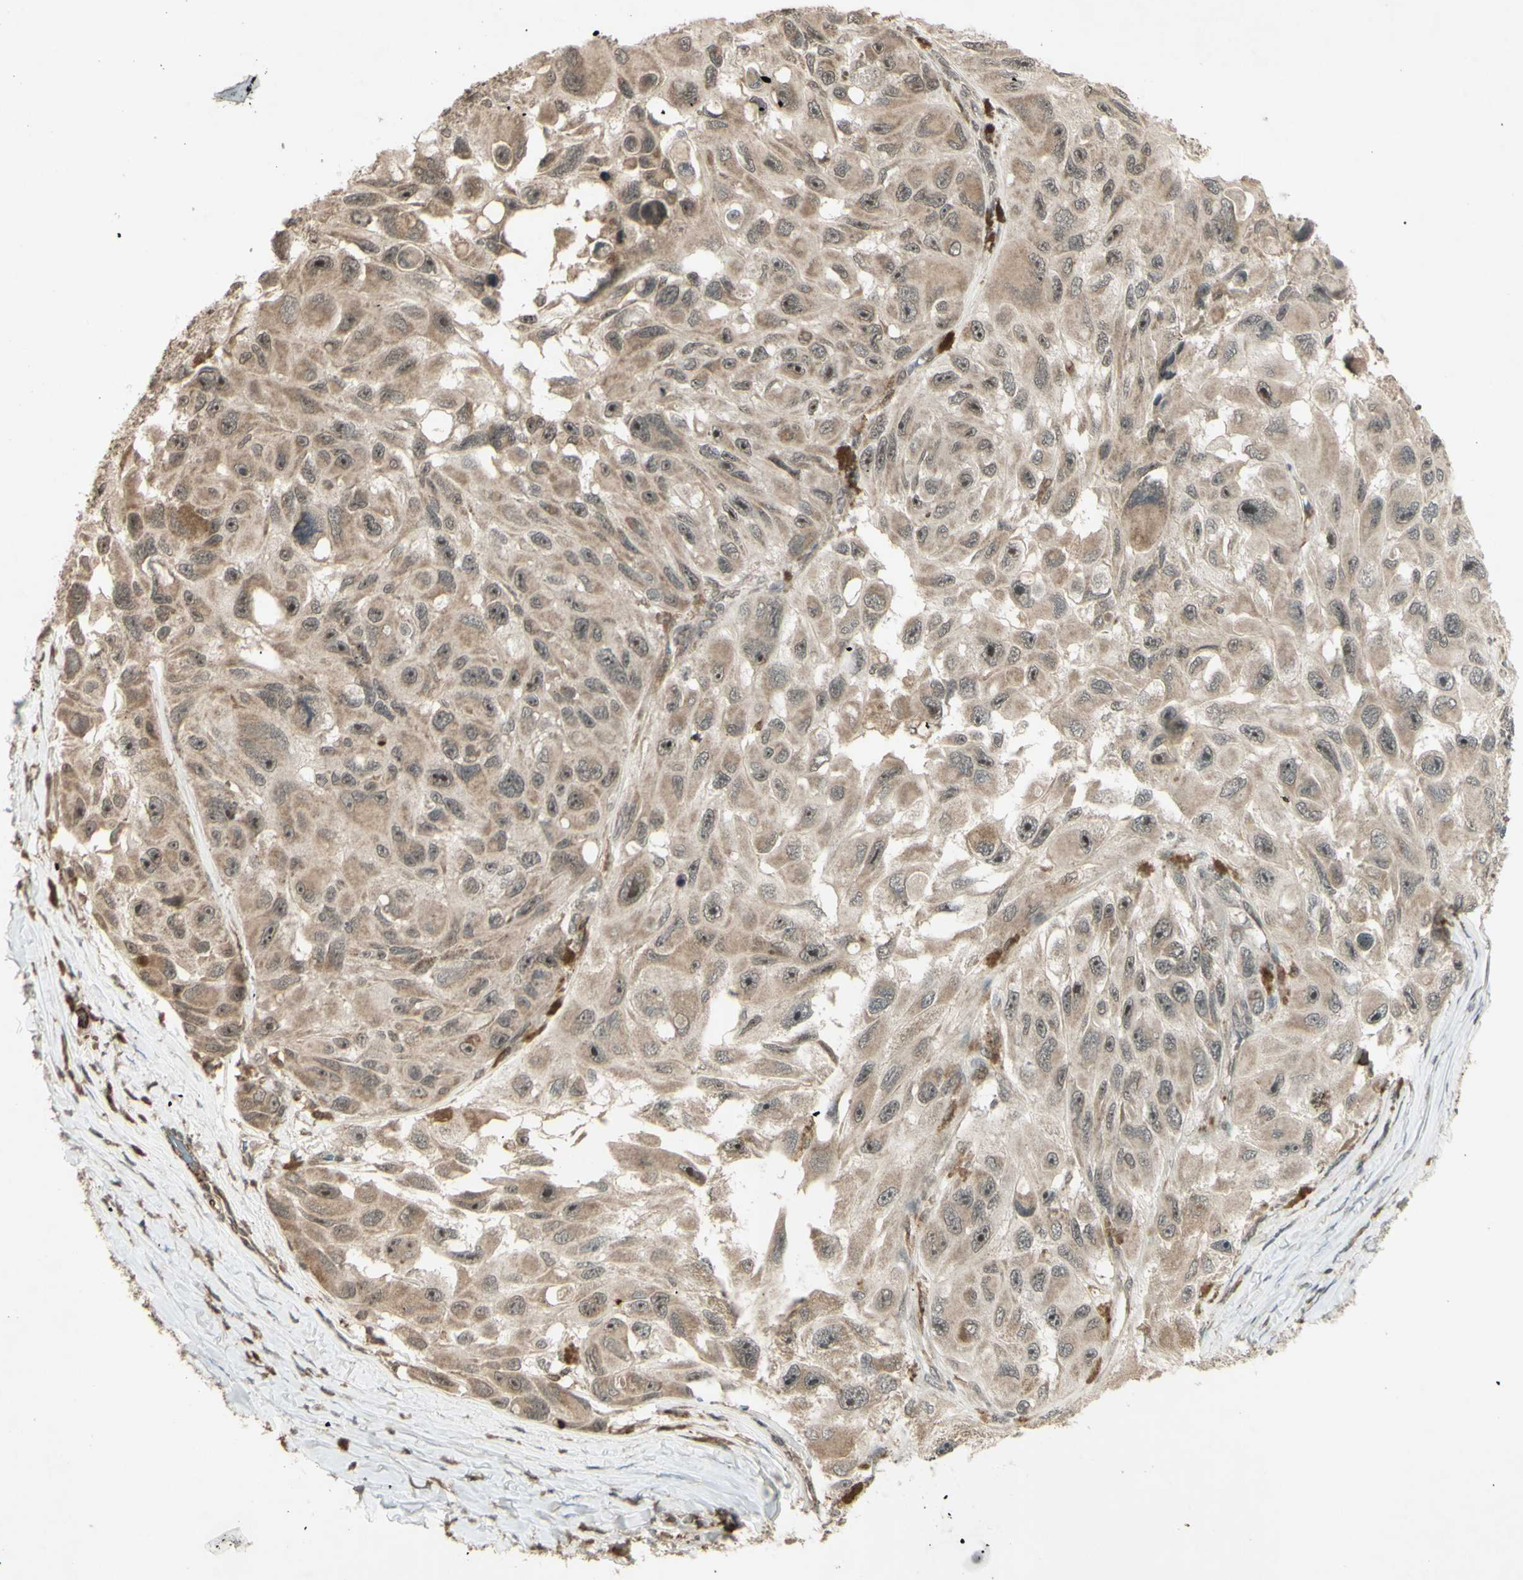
{"staining": {"intensity": "weak", "quantity": ">75%", "location": "cytoplasmic/membranous"}, "tissue": "melanoma", "cell_type": "Tumor cells", "image_type": "cancer", "snomed": [{"axis": "morphology", "description": "Malignant melanoma, NOS"}, {"axis": "topography", "description": "Skin"}], "caption": "About >75% of tumor cells in melanoma show weak cytoplasmic/membranous protein expression as visualized by brown immunohistochemical staining.", "gene": "BLNK", "patient": {"sex": "female", "age": 73}}